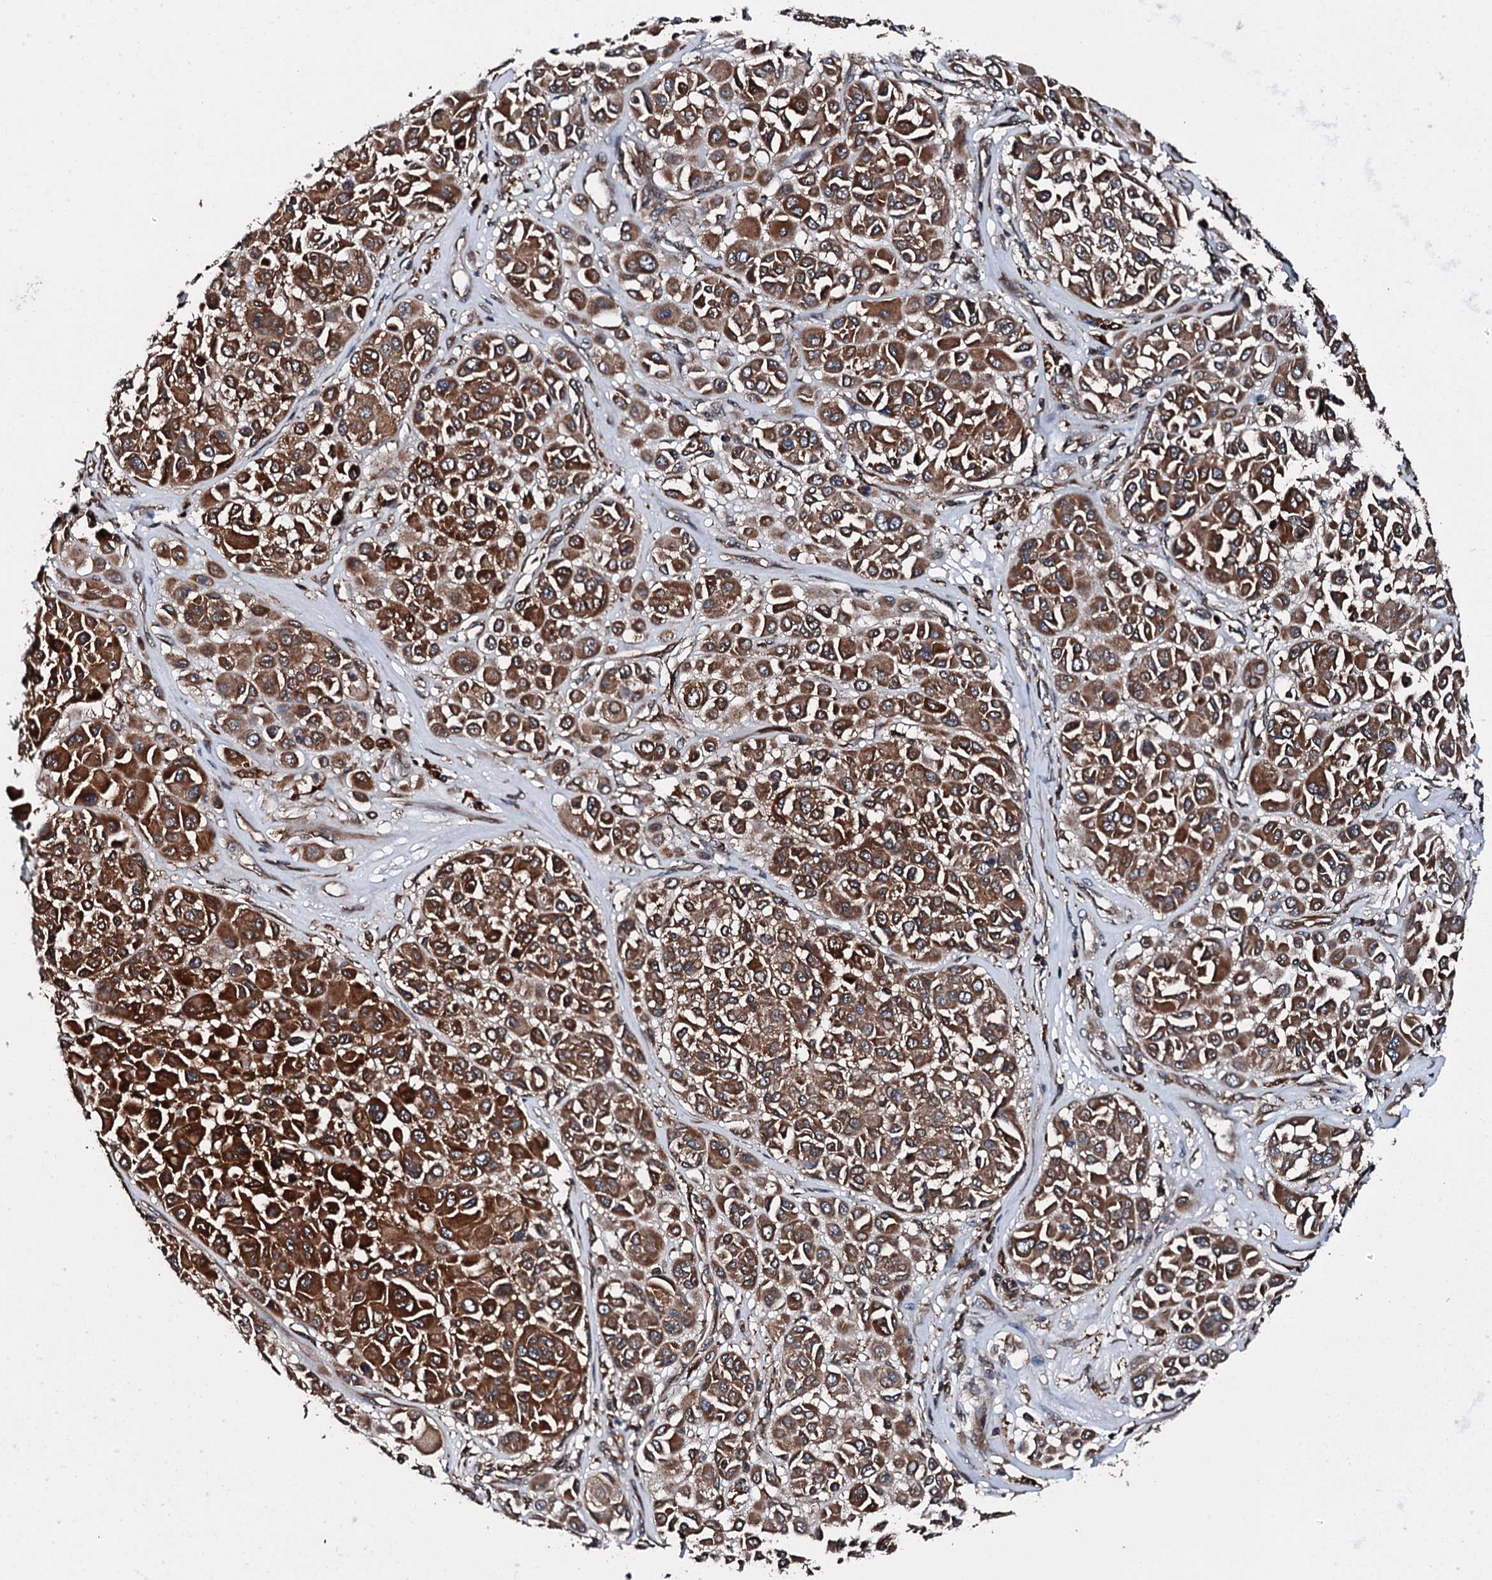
{"staining": {"intensity": "strong", "quantity": ">75%", "location": "cytoplasmic/membranous"}, "tissue": "melanoma", "cell_type": "Tumor cells", "image_type": "cancer", "snomed": [{"axis": "morphology", "description": "Malignant melanoma, Metastatic site"}, {"axis": "topography", "description": "Soft tissue"}], "caption": "Melanoma was stained to show a protein in brown. There is high levels of strong cytoplasmic/membranous staining in about >75% of tumor cells.", "gene": "FGD4", "patient": {"sex": "male", "age": 41}}